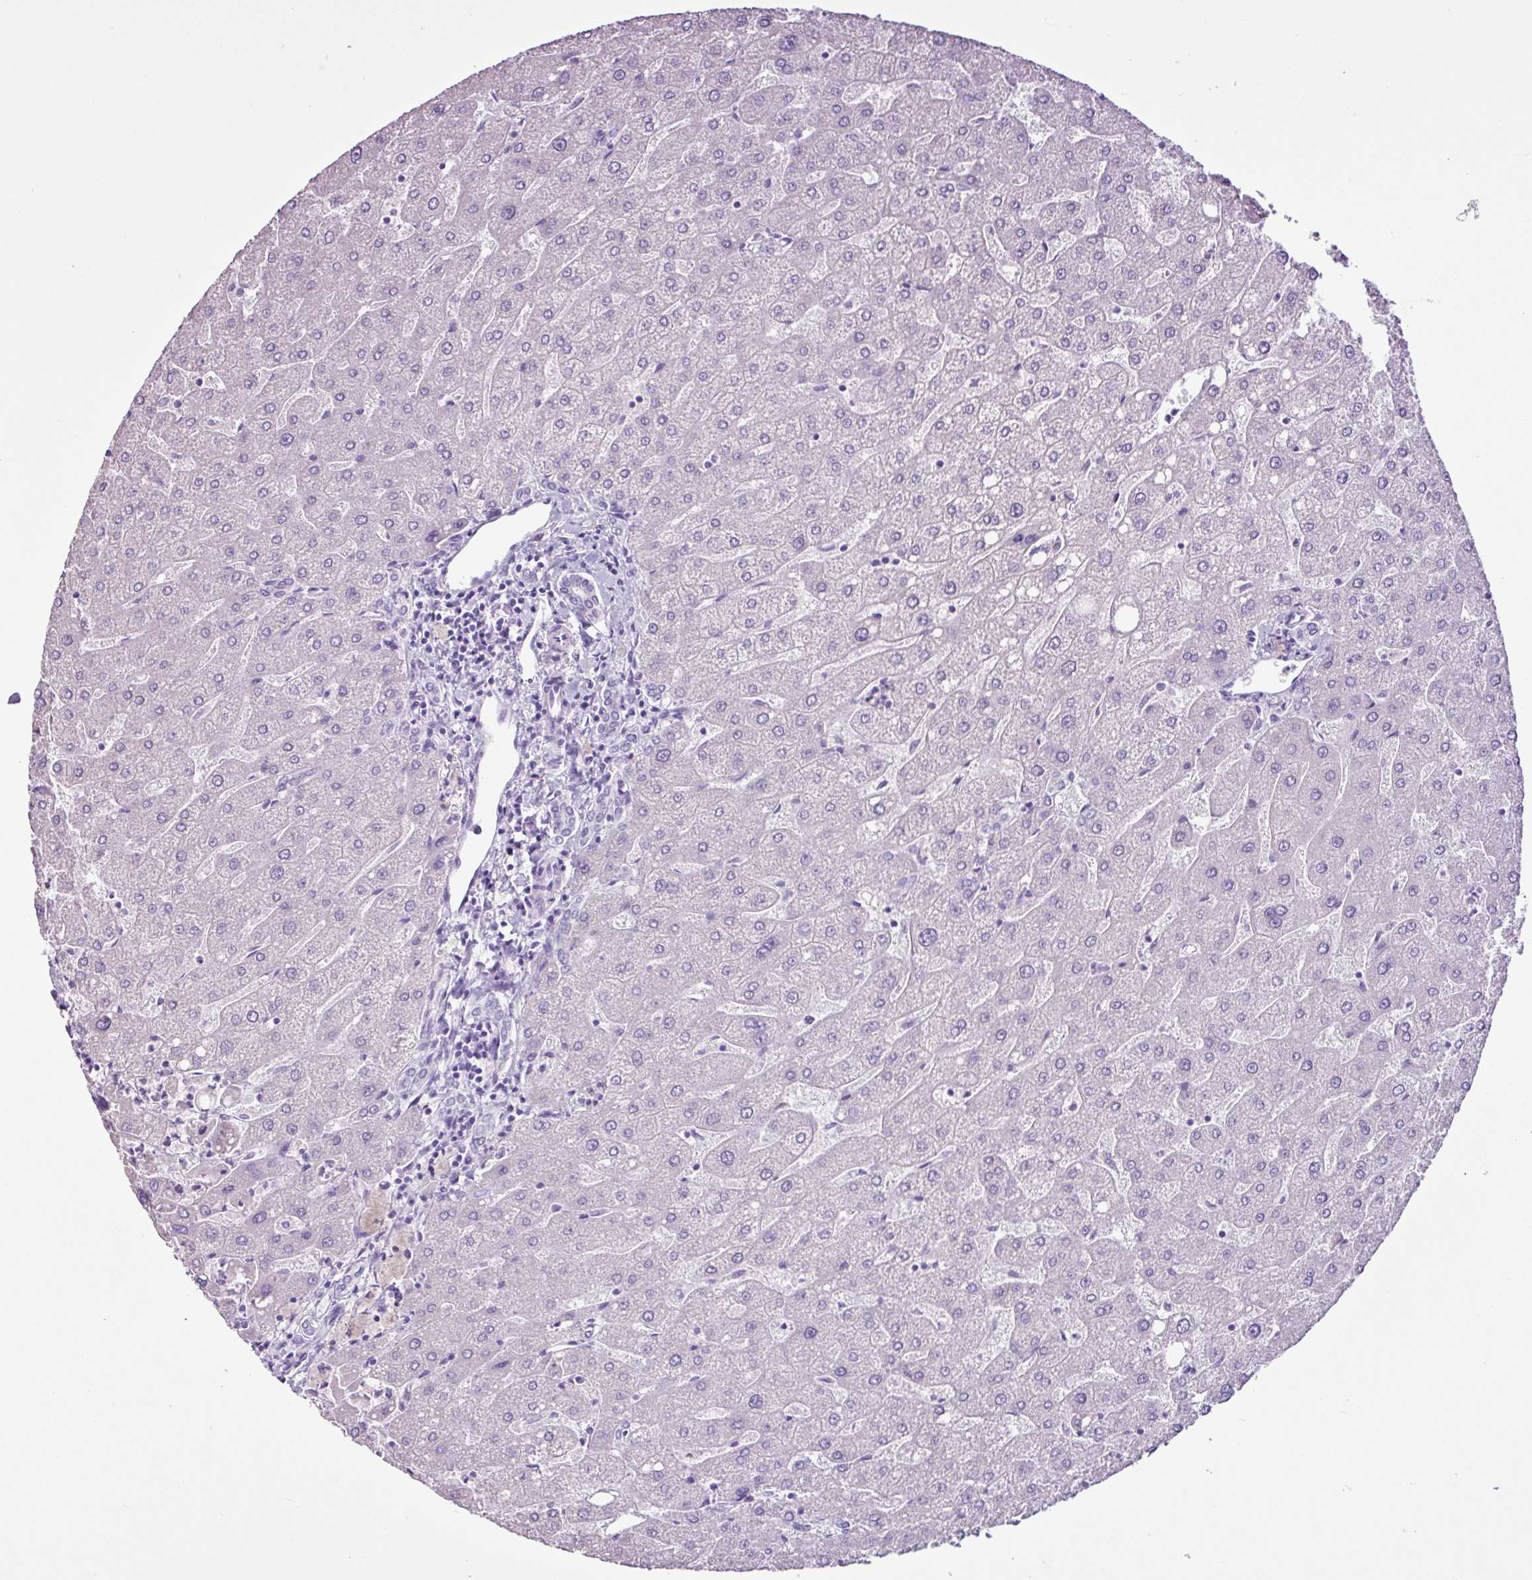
{"staining": {"intensity": "negative", "quantity": "none", "location": "none"}, "tissue": "liver", "cell_type": "Cholangiocytes", "image_type": "normal", "snomed": [{"axis": "morphology", "description": "Normal tissue, NOS"}, {"axis": "topography", "description": "Liver"}], "caption": "This histopathology image is of unremarkable liver stained with immunohistochemistry (IHC) to label a protein in brown with the nuclei are counter-stained blue. There is no staining in cholangiocytes. (DAB immunohistochemistry (IHC) visualized using brightfield microscopy, high magnification).", "gene": "PGR", "patient": {"sex": "male", "age": 67}}